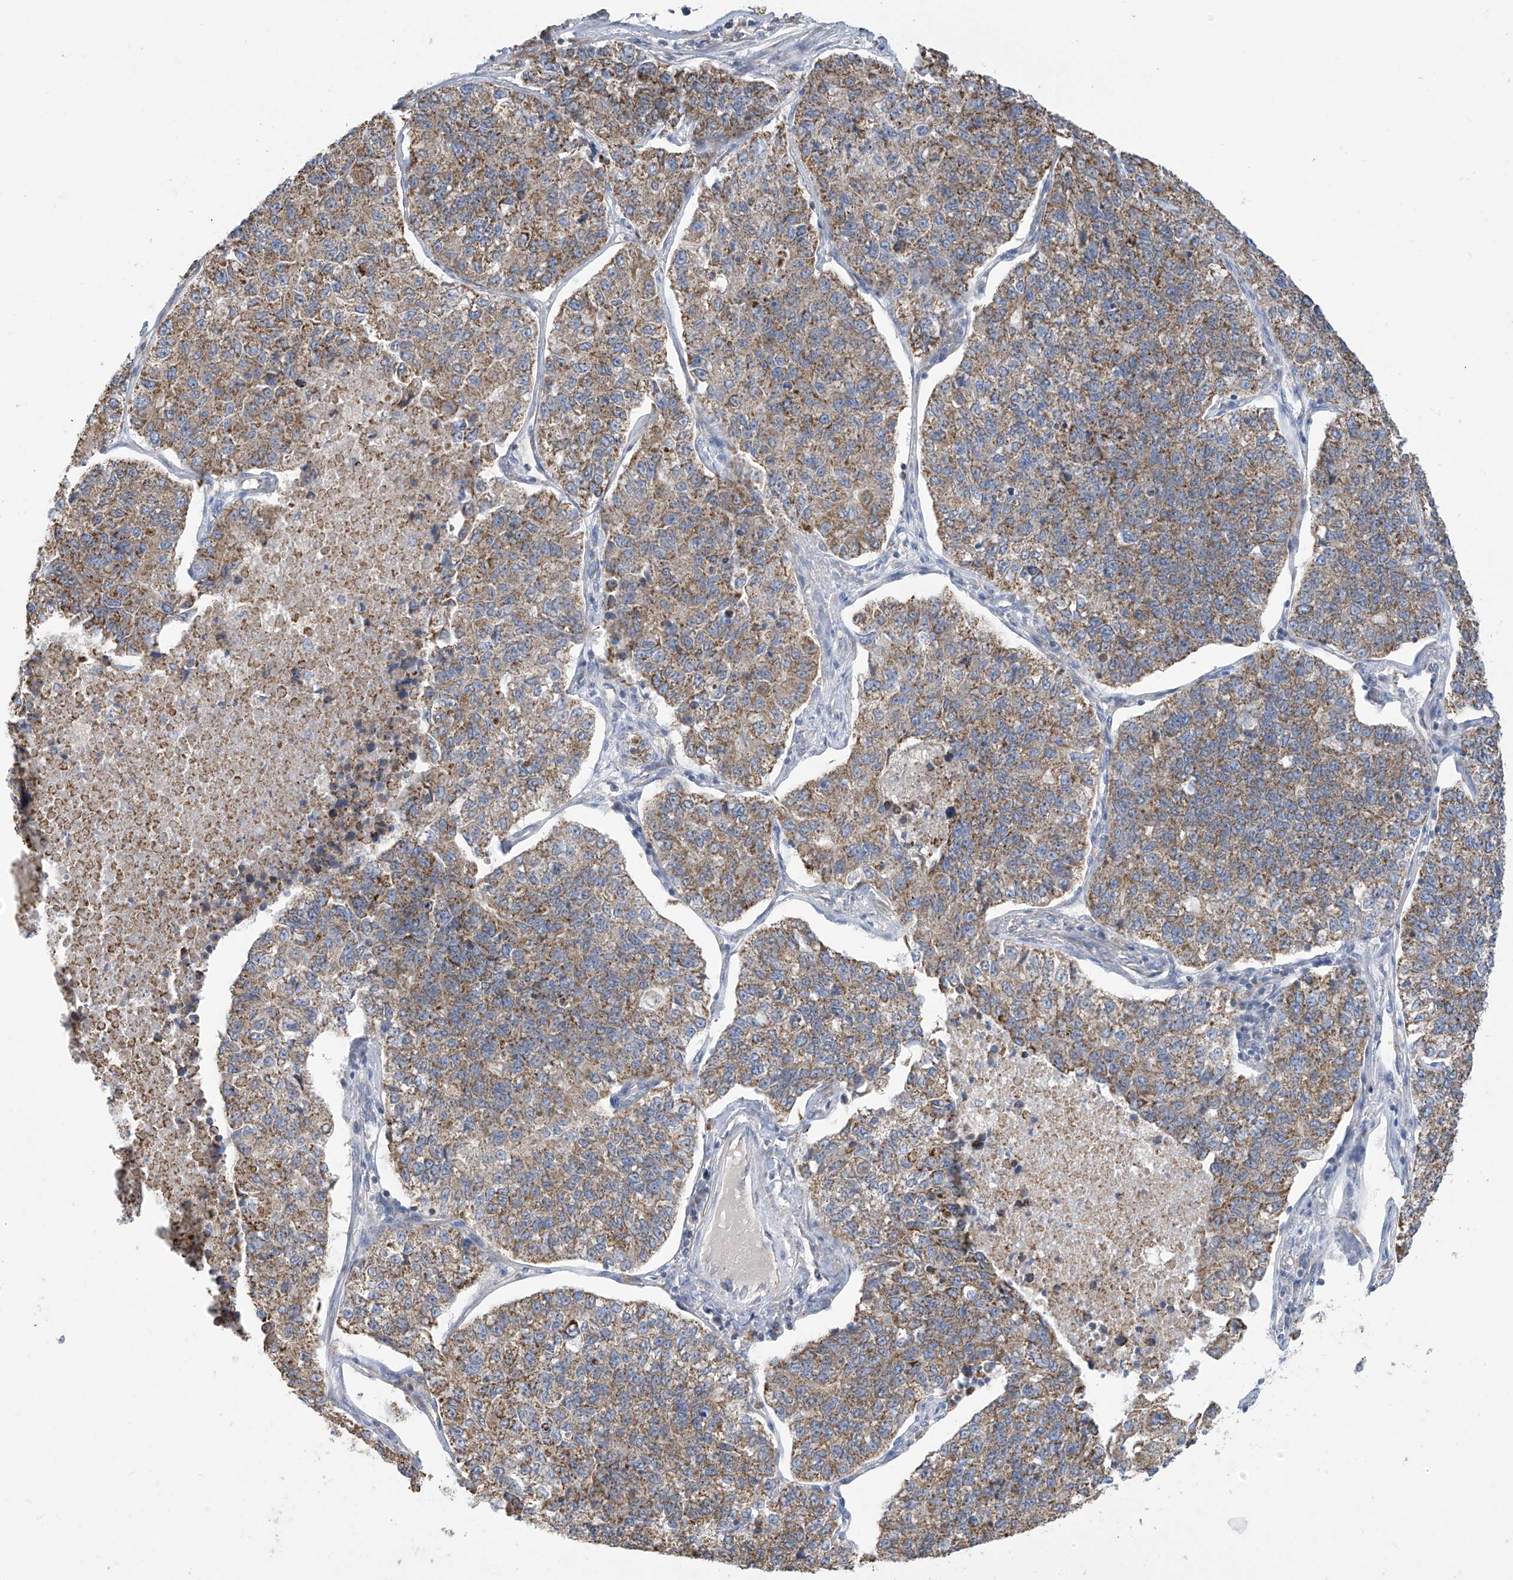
{"staining": {"intensity": "moderate", "quantity": ">75%", "location": "cytoplasmic/membranous"}, "tissue": "lung cancer", "cell_type": "Tumor cells", "image_type": "cancer", "snomed": [{"axis": "morphology", "description": "Adenocarcinoma, NOS"}, {"axis": "topography", "description": "Lung"}], "caption": "Approximately >75% of tumor cells in lung adenocarcinoma show moderate cytoplasmic/membranous protein positivity as visualized by brown immunohistochemical staining.", "gene": "PNPT1", "patient": {"sex": "male", "age": 49}}